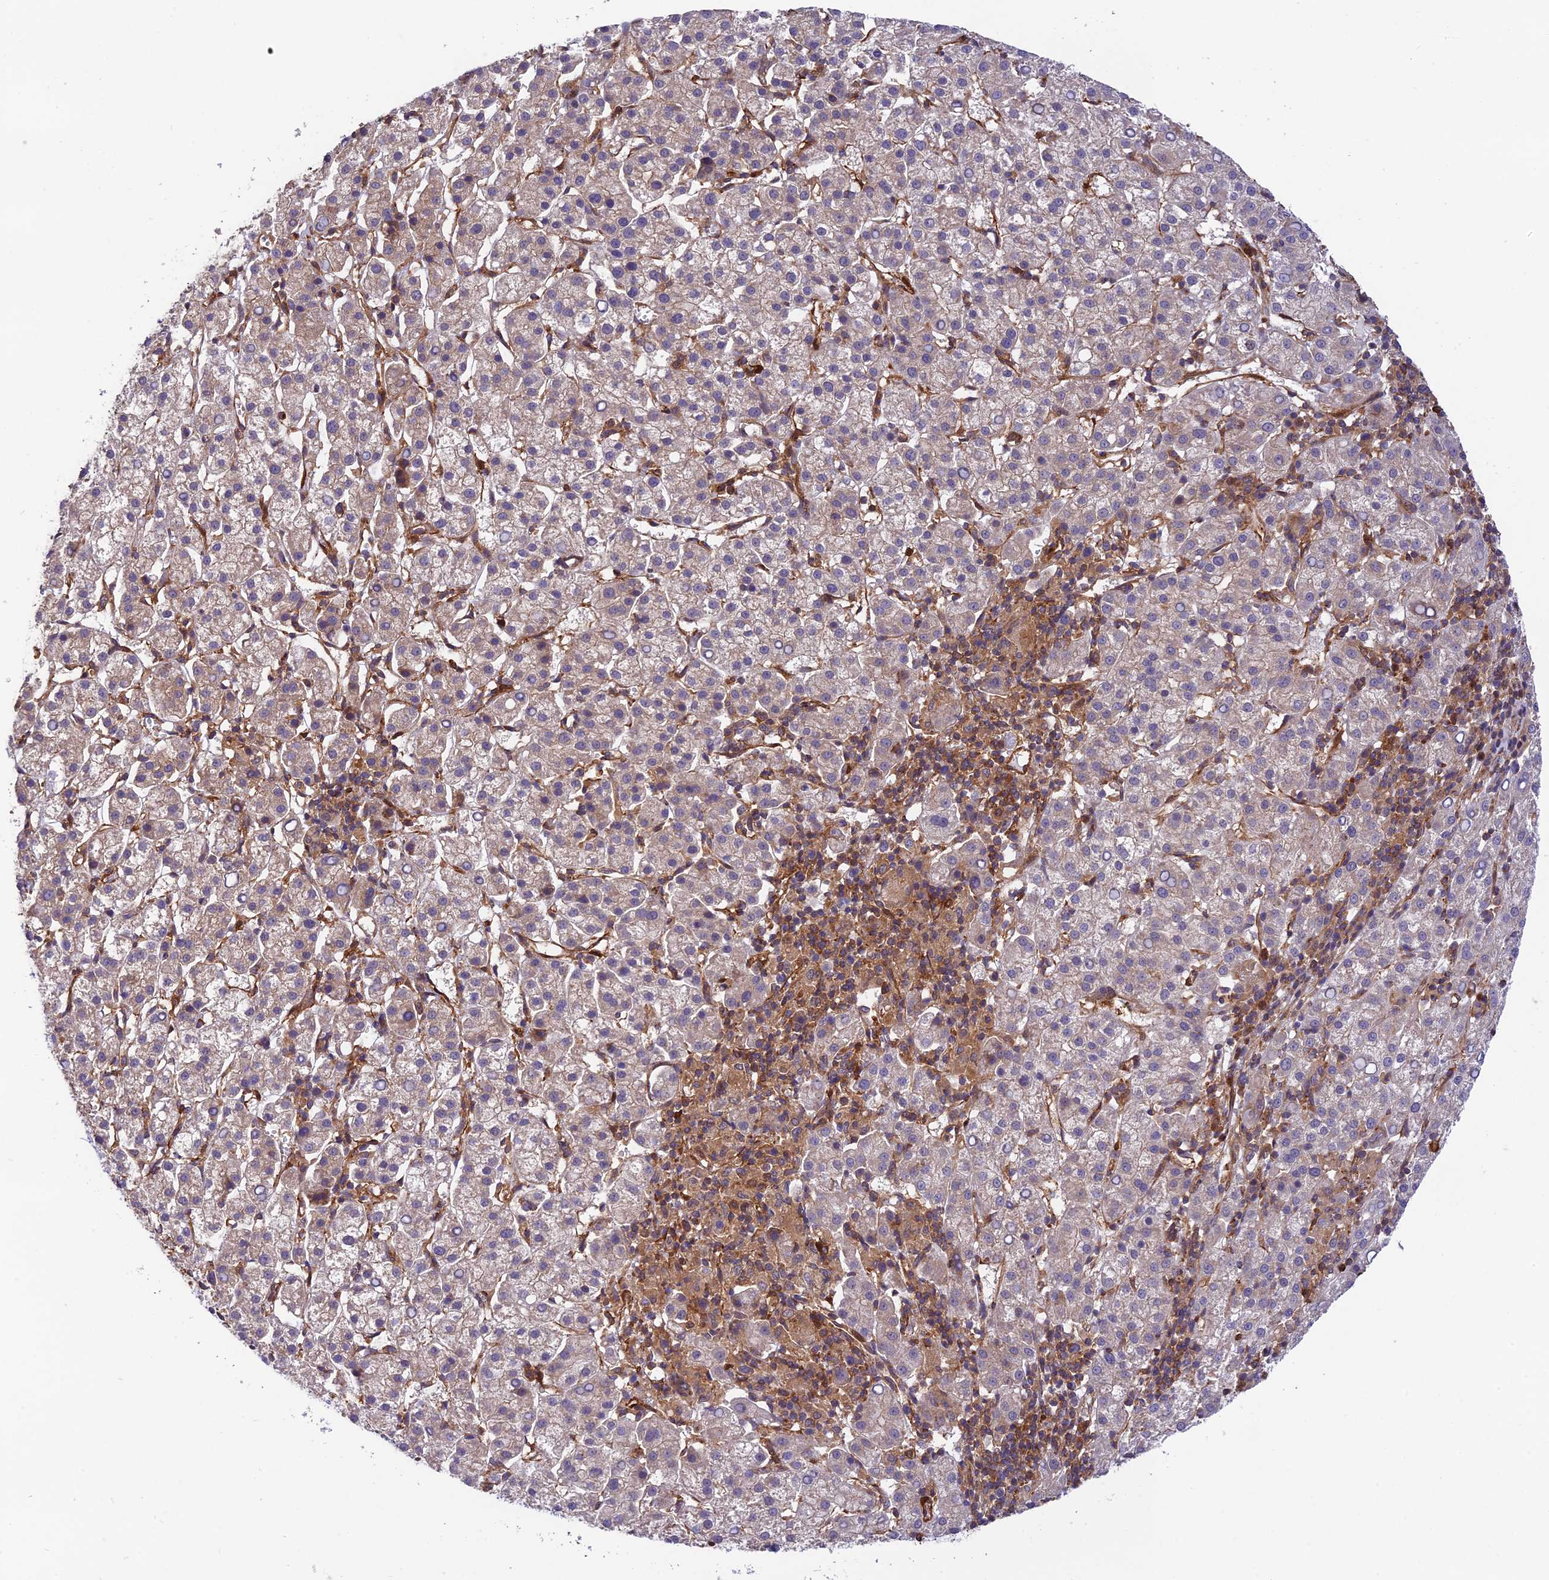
{"staining": {"intensity": "weak", "quantity": "25%-75%", "location": "cytoplasmic/membranous"}, "tissue": "liver cancer", "cell_type": "Tumor cells", "image_type": "cancer", "snomed": [{"axis": "morphology", "description": "Carcinoma, Hepatocellular, NOS"}, {"axis": "topography", "description": "Liver"}], "caption": "Hepatocellular carcinoma (liver) stained with a brown dye exhibits weak cytoplasmic/membranous positive expression in about 25%-75% of tumor cells.", "gene": "EVI5L", "patient": {"sex": "female", "age": 58}}